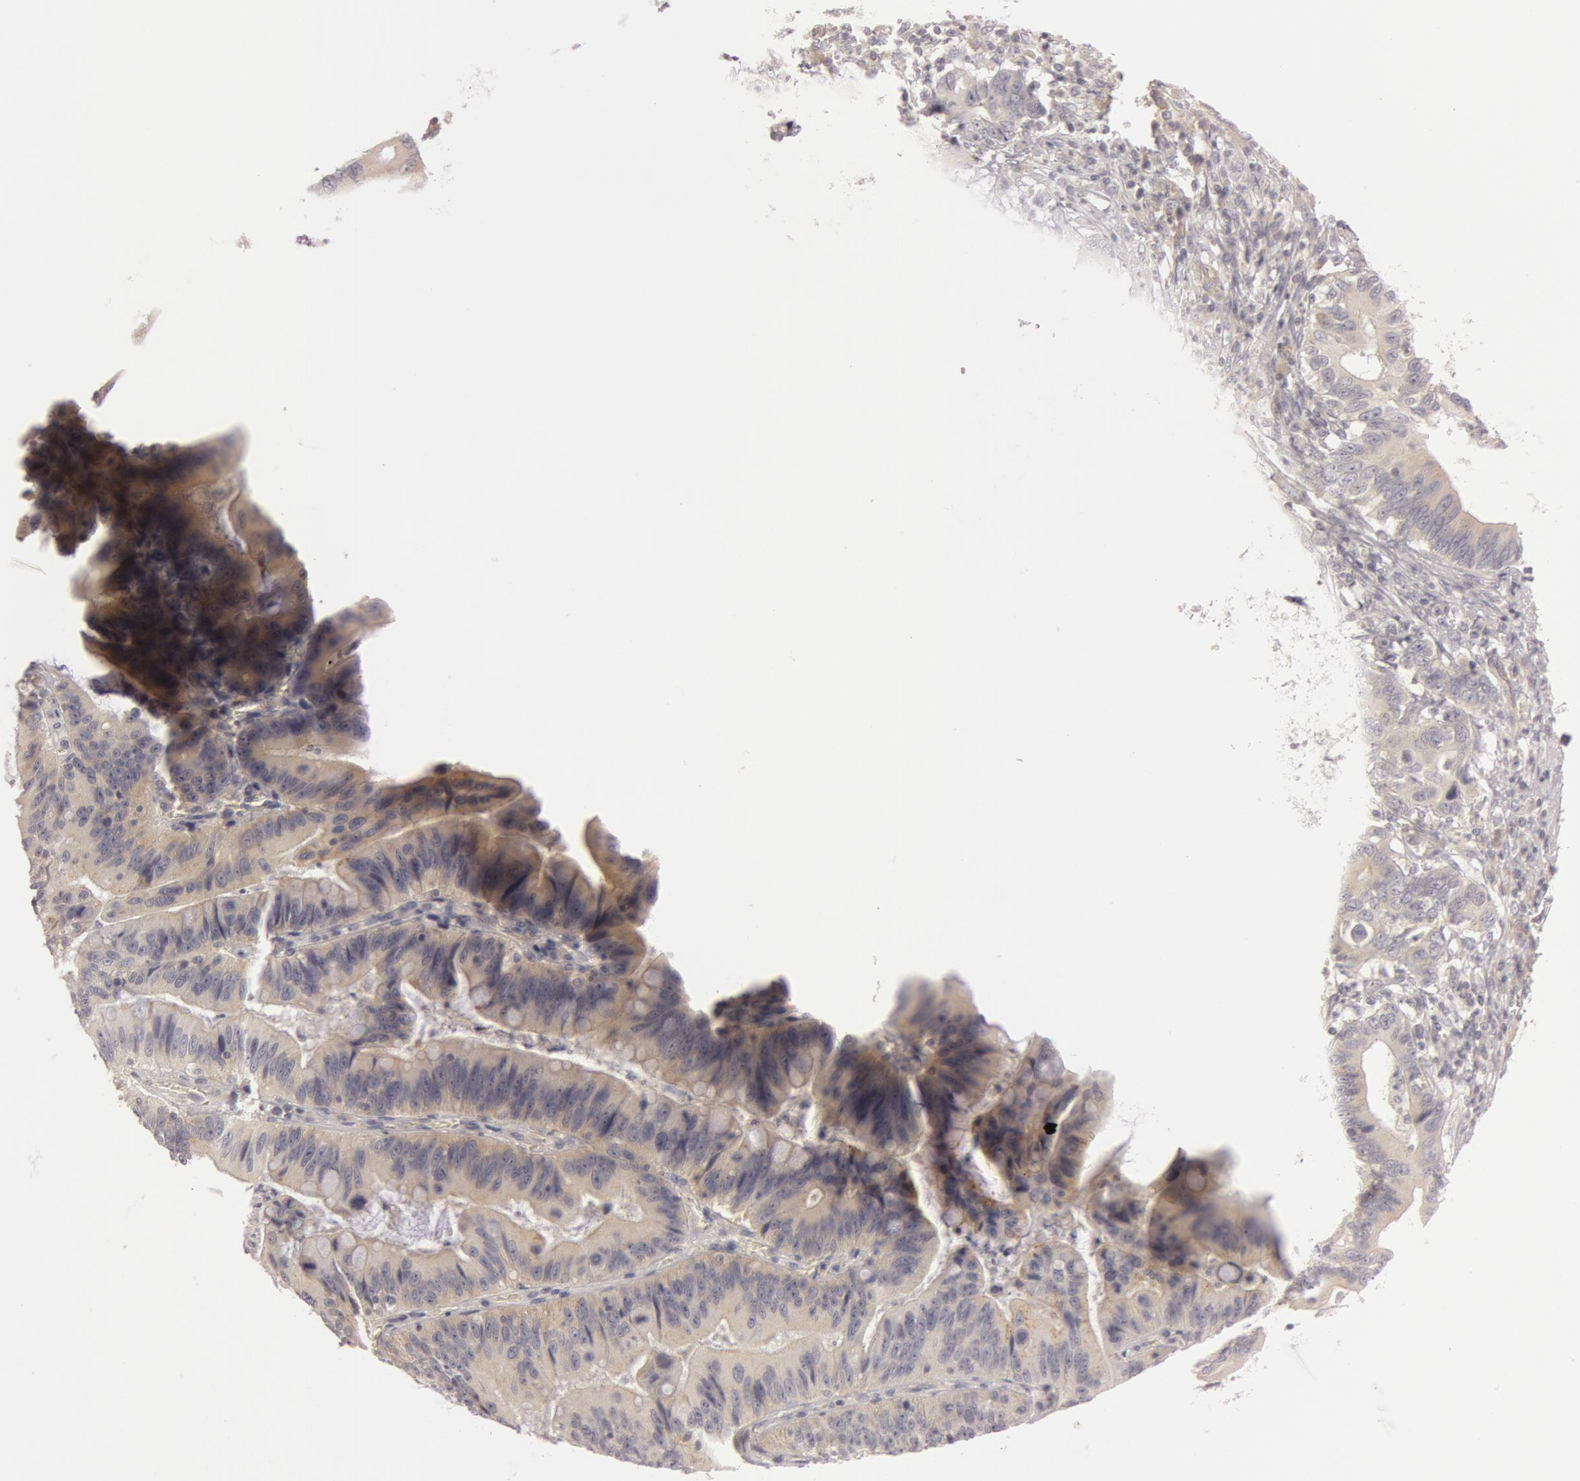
{"staining": {"intensity": "weak", "quantity": "25%-75%", "location": "cytoplasmic/membranous"}, "tissue": "stomach cancer", "cell_type": "Tumor cells", "image_type": "cancer", "snomed": [{"axis": "morphology", "description": "Adenocarcinoma, NOS"}, {"axis": "topography", "description": "Stomach, upper"}], "caption": "Stomach adenocarcinoma was stained to show a protein in brown. There is low levels of weak cytoplasmic/membranous expression in approximately 25%-75% of tumor cells.", "gene": "RALGAPA1", "patient": {"sex": "male", "age": 63}}